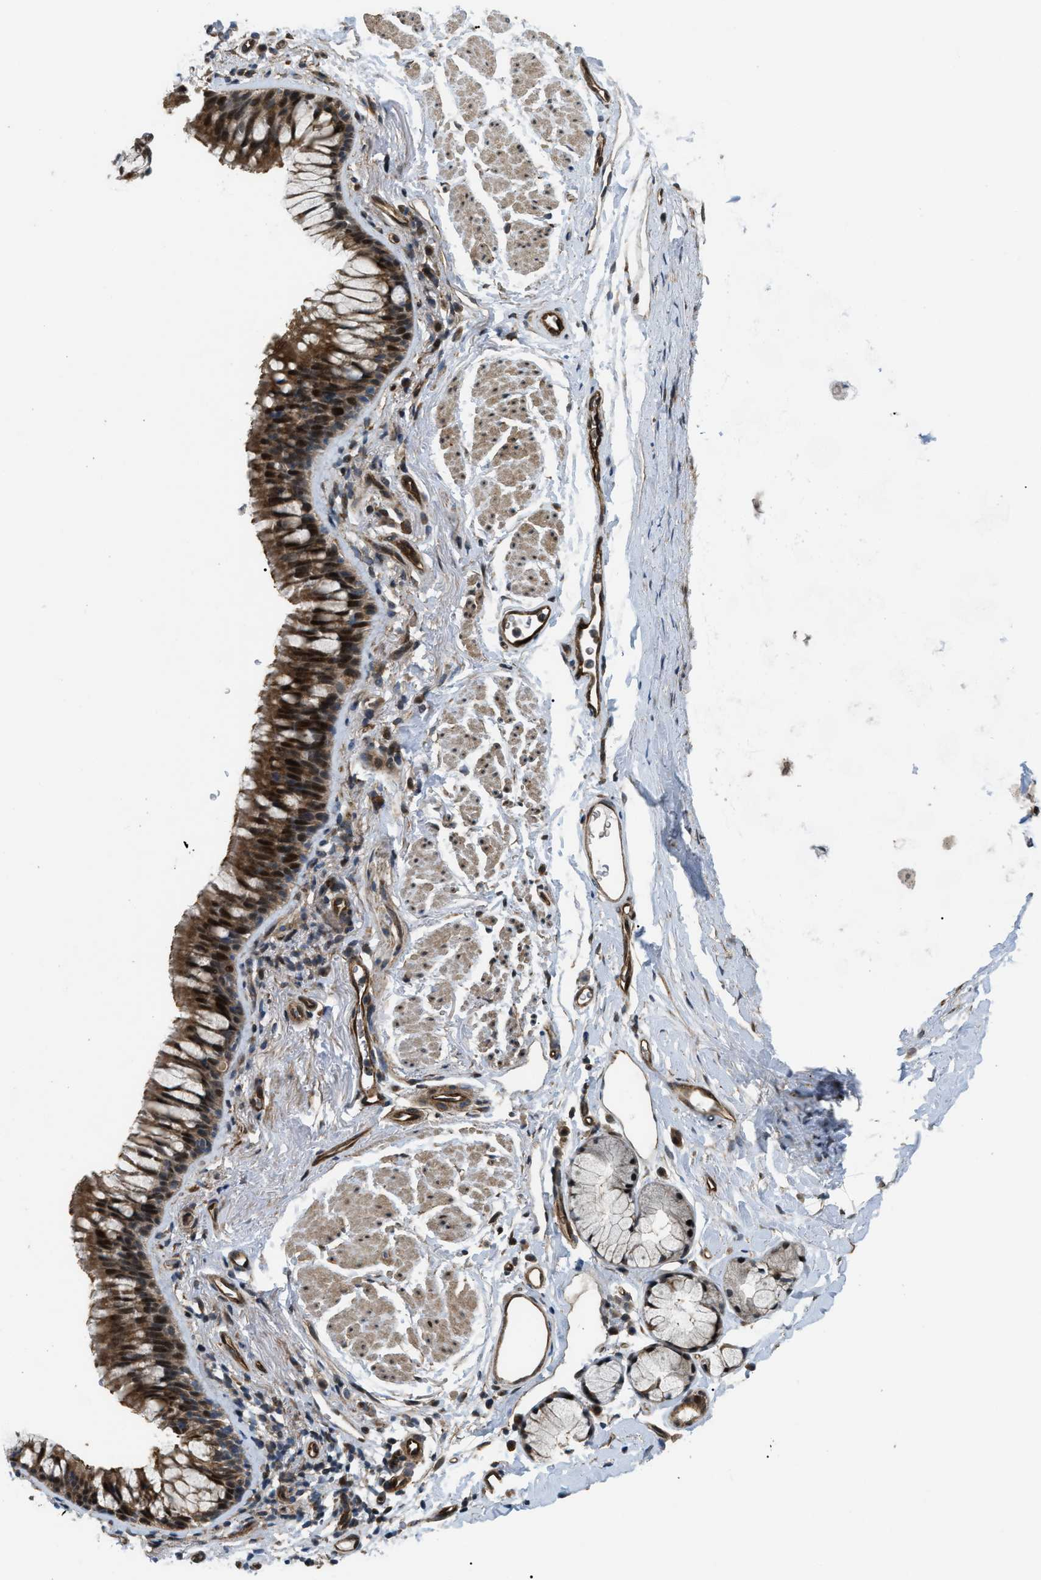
{"staining": {"intensity": "moderate", "quantity": ">75%", "location": "cytoplasmic/membranous,nuclear"}, "tissue": "adipose tissue", "cell_type": "Adipocytes", "image_type": "normal", "snomed": [{"axis": "morphology", "description": "Normal tissue, NOS"}, {"axis": "topography", "description": "Cartilage tissue"}, {"axis": "topography", "description": "Bronchus"}], "caption": "Adipose tissue stained with DAB immunohistochemistry demonstrates medium levels of moderate cytoplasmic/membranous,nuclear positivity in approximately >75% of adipocytes.", "gene": "LTA4H", "patient": {"sex": "female", "age": 53}}